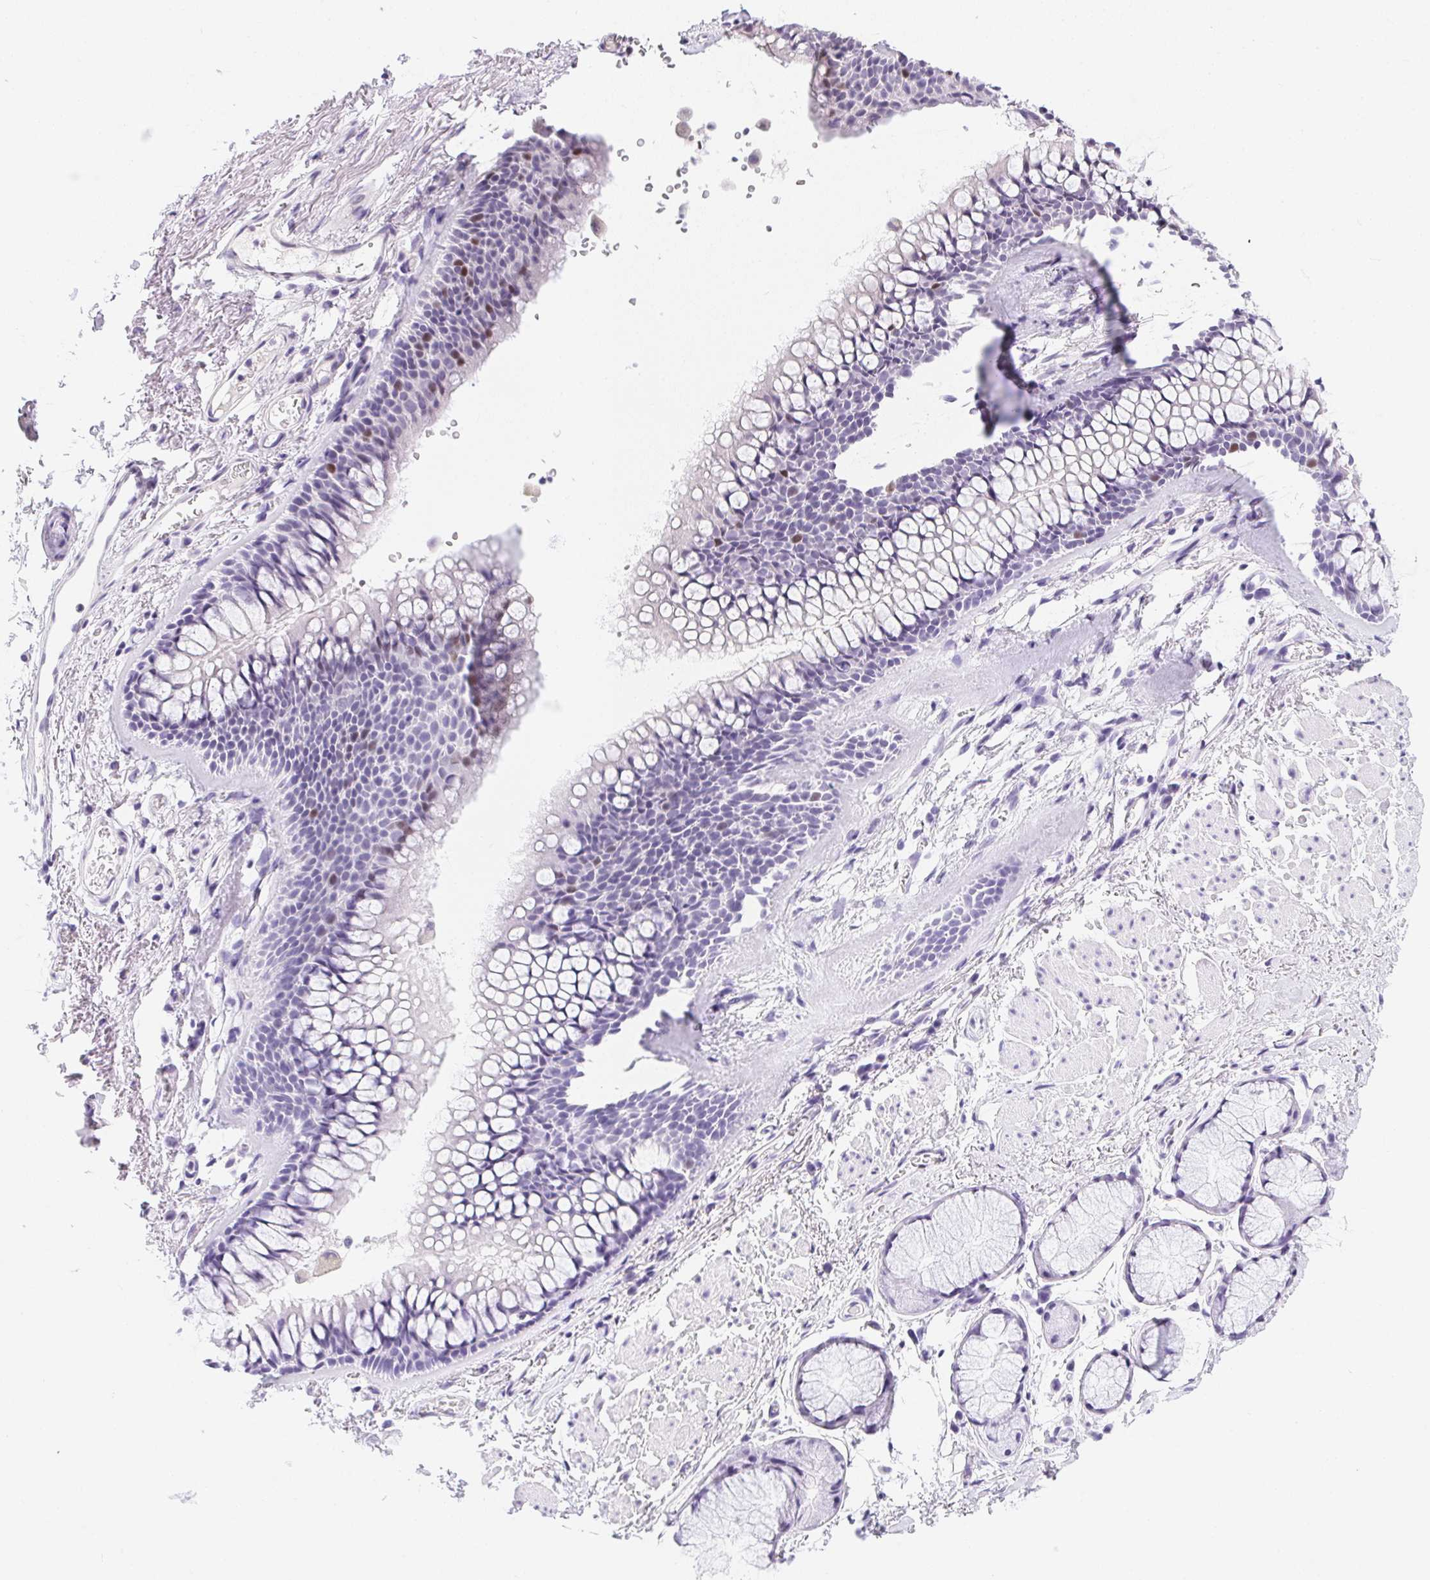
{"staining": {"intensity": "negative", "quantity": "none", "location": "none"}, "tissue": "adipose tissue", "cell_type": "Adipocytes", "image_type": "normal", "snomed": [{"axis": "morphology", "description": "Normal tissue, NOS"}, {"axis": "topography", "description": "Cartilage tissue"}, {"axis": "topography", "description": "Bronchus"}], "caption": "Immunohistochemistry of unremarkable human adipose tissue displays no expression in adipocytes.", "gene": "HELLS", "patient": {"sex": "female", "age": 79}}